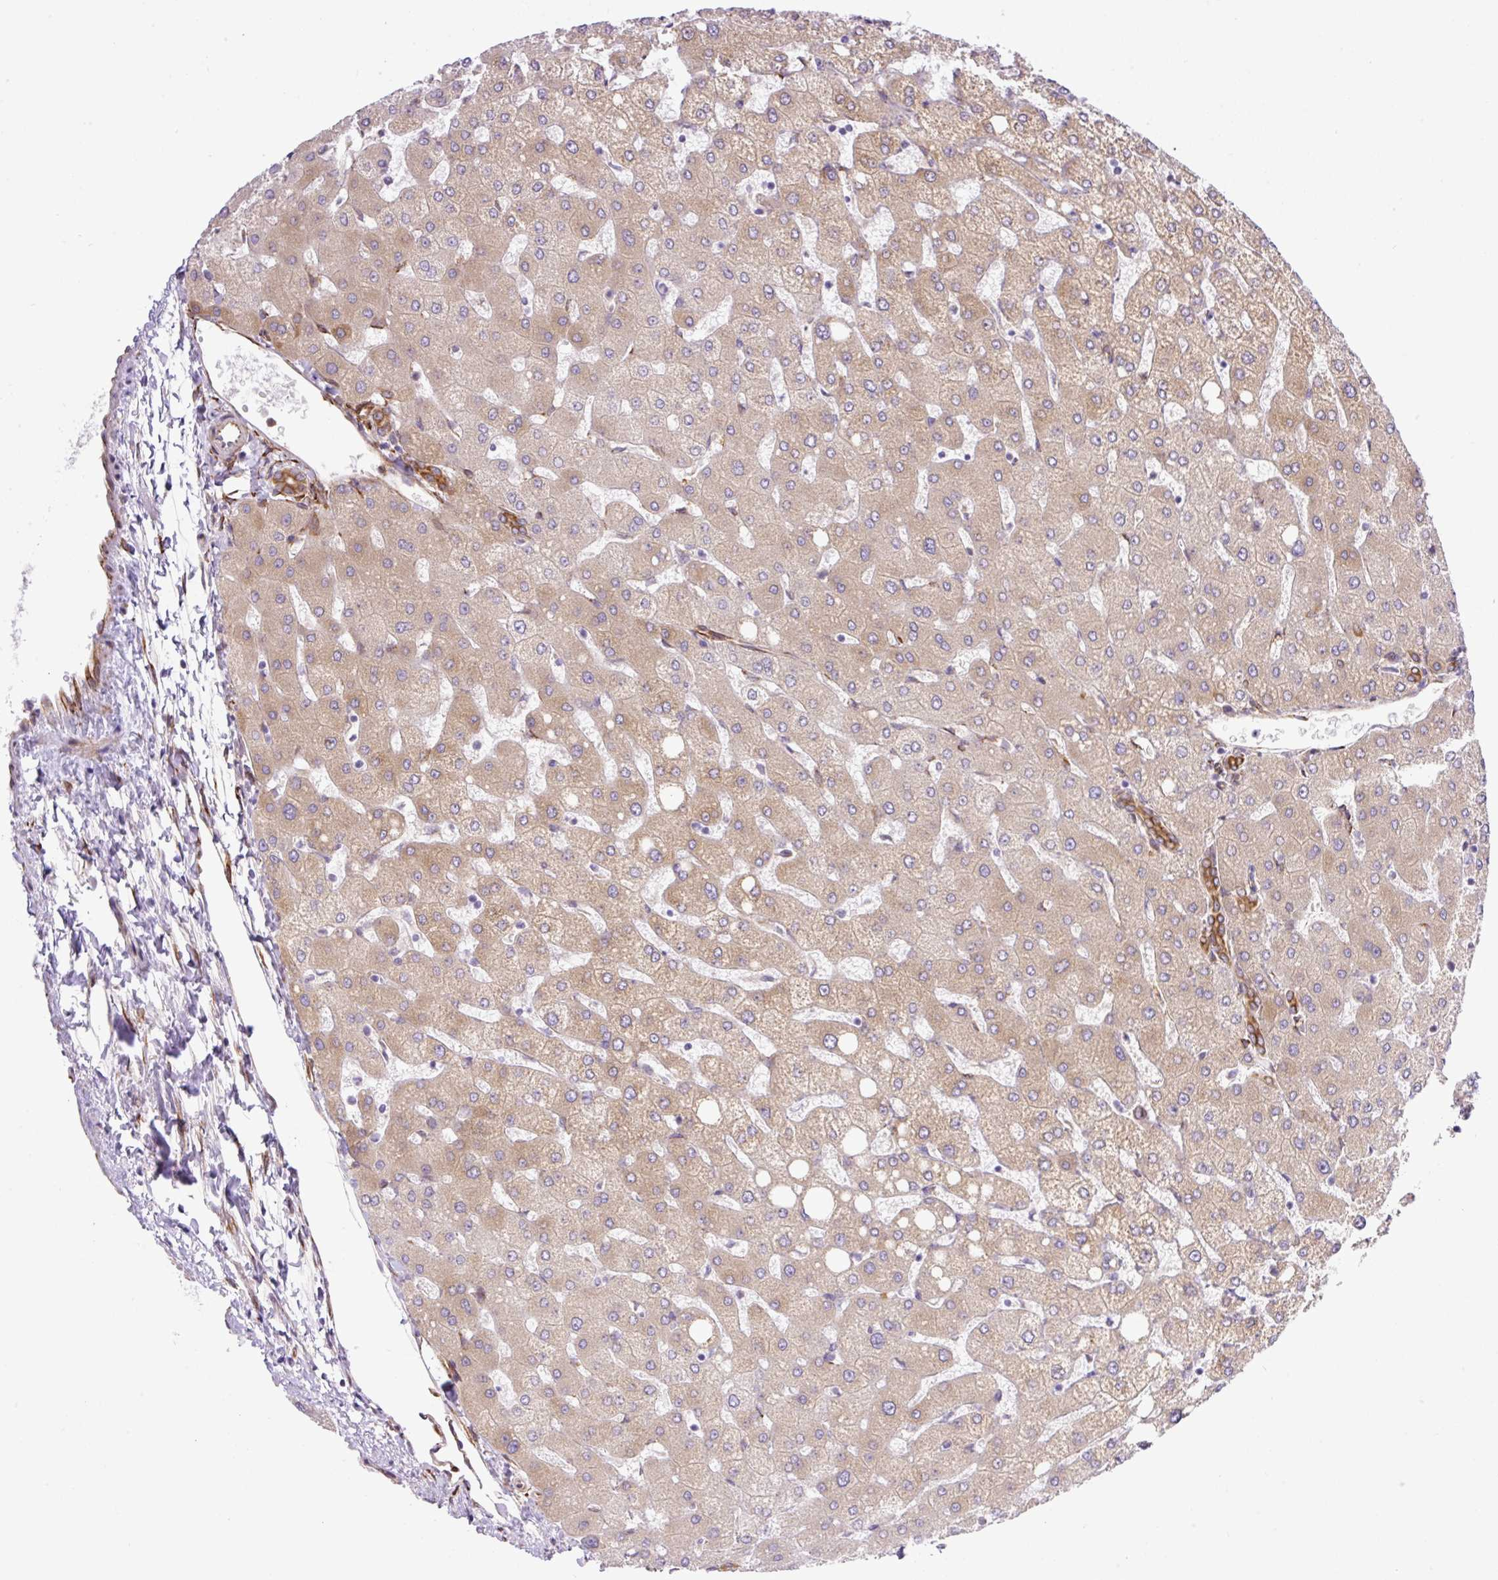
{"staining": {"intensity": "moderate", "quantity": "25%-75%", "location": "cytoplasmic/membranous"}, "tissue": "liver", "cell_type": "Cholangiocytes", "image_type": "normal", "snomed": [{"axis": "morphology", "description": "Normal tissue, NOS"}, {"axis": "topography", "description": "Liver"}], "caption": "High-magnification brightfield microscopy of normal liver stained with DAB (brown) and counterstained with hematoxylin (blue). cholangiocytes exhibit moderate cytoplasmic/membranous expression is seen in about25%-75% of cells.", "gene": "RAB30", "patient": {"sex": "female", "age": 54}}